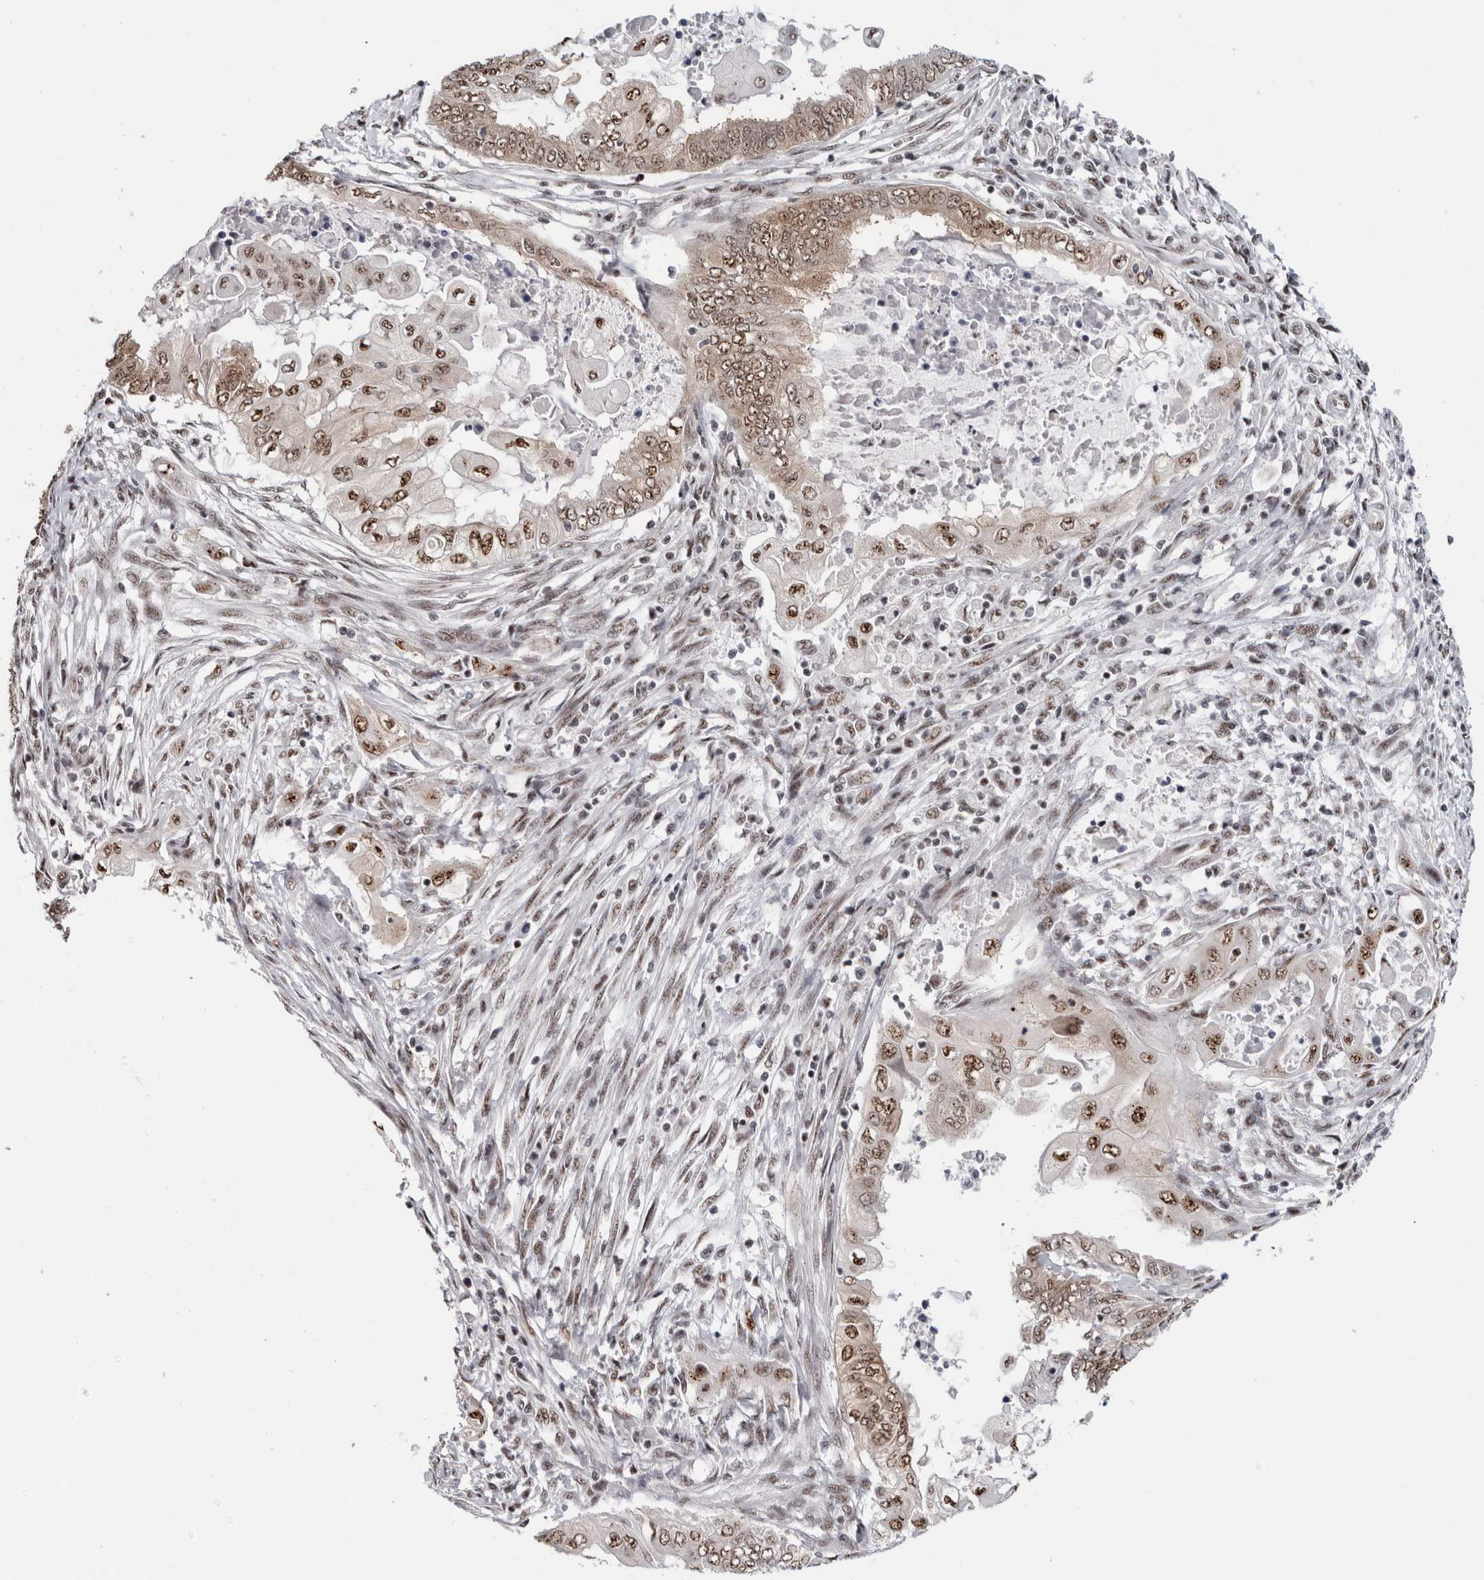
{"staining": {"intensity": "moderate", "quantity": ">75%", "location": "nuclear"}, "tissue": "endometrial cancer", "cell_type": "Tumor cells", "image_type": "cancer", "snomed": [{"axis": "morphology", "description": "Adenocarcinoma, NOS"}, {"axis": "topography", "description": "Uterus"}, {"axis": "topography", "description": "Endometrium"}], "caption": "Adenocarcinoma (endometrial) stained with IHC reveals moderate nuclear staining in about >75% of tumor cells. The staining is performed using DAB (3,3'-diaminobenzidine) brown chromogen to label protein expression. The nuclei are counter-stained blue using hematoxylin.", "gene": "MKNK1", "patient": {"sex": "female", "age": 70}}